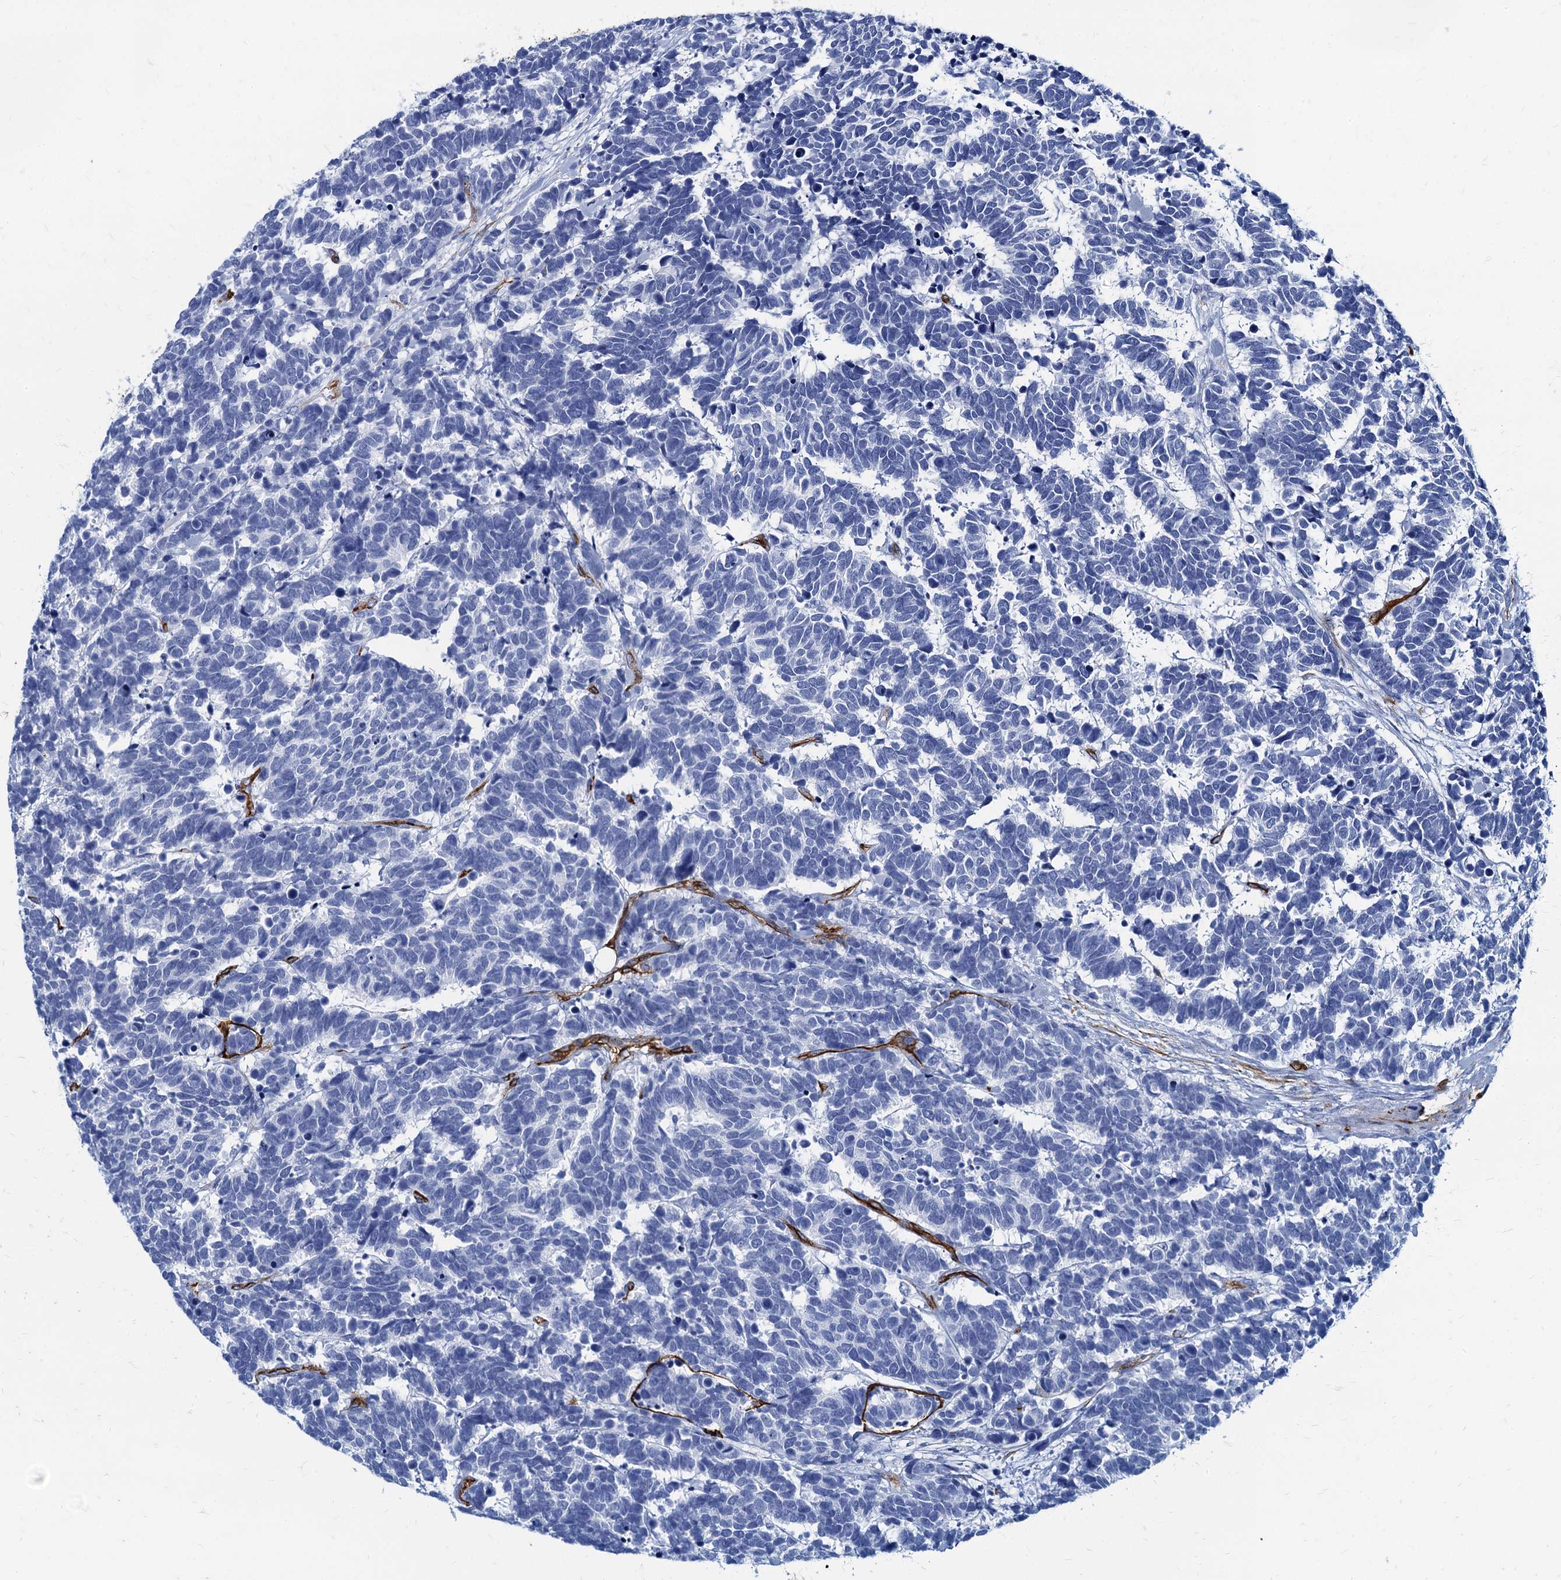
{"staining": {"intensity": "negative", "quantity": "none", "location": "none"}, "tissue": "carcinoid", "cell_type": "Tumor cells", "image_type": "cancer", "snomed": [{"axis": "morphology", "description": "Carcinoma, NOS"}, {"axis": "morphology", "description": "Carcinoid, malignant, NOS"}, {"axis": "topography", "description": "Urinary bladder"}], "caption": "DAB (3,3'-diaminobenzidine) immunohistochemical staining of human carcinoid displays no significant positivity in tumor cells.", "gene": "CAVIN2", "patient": {"sex": "male", "age": 57}}